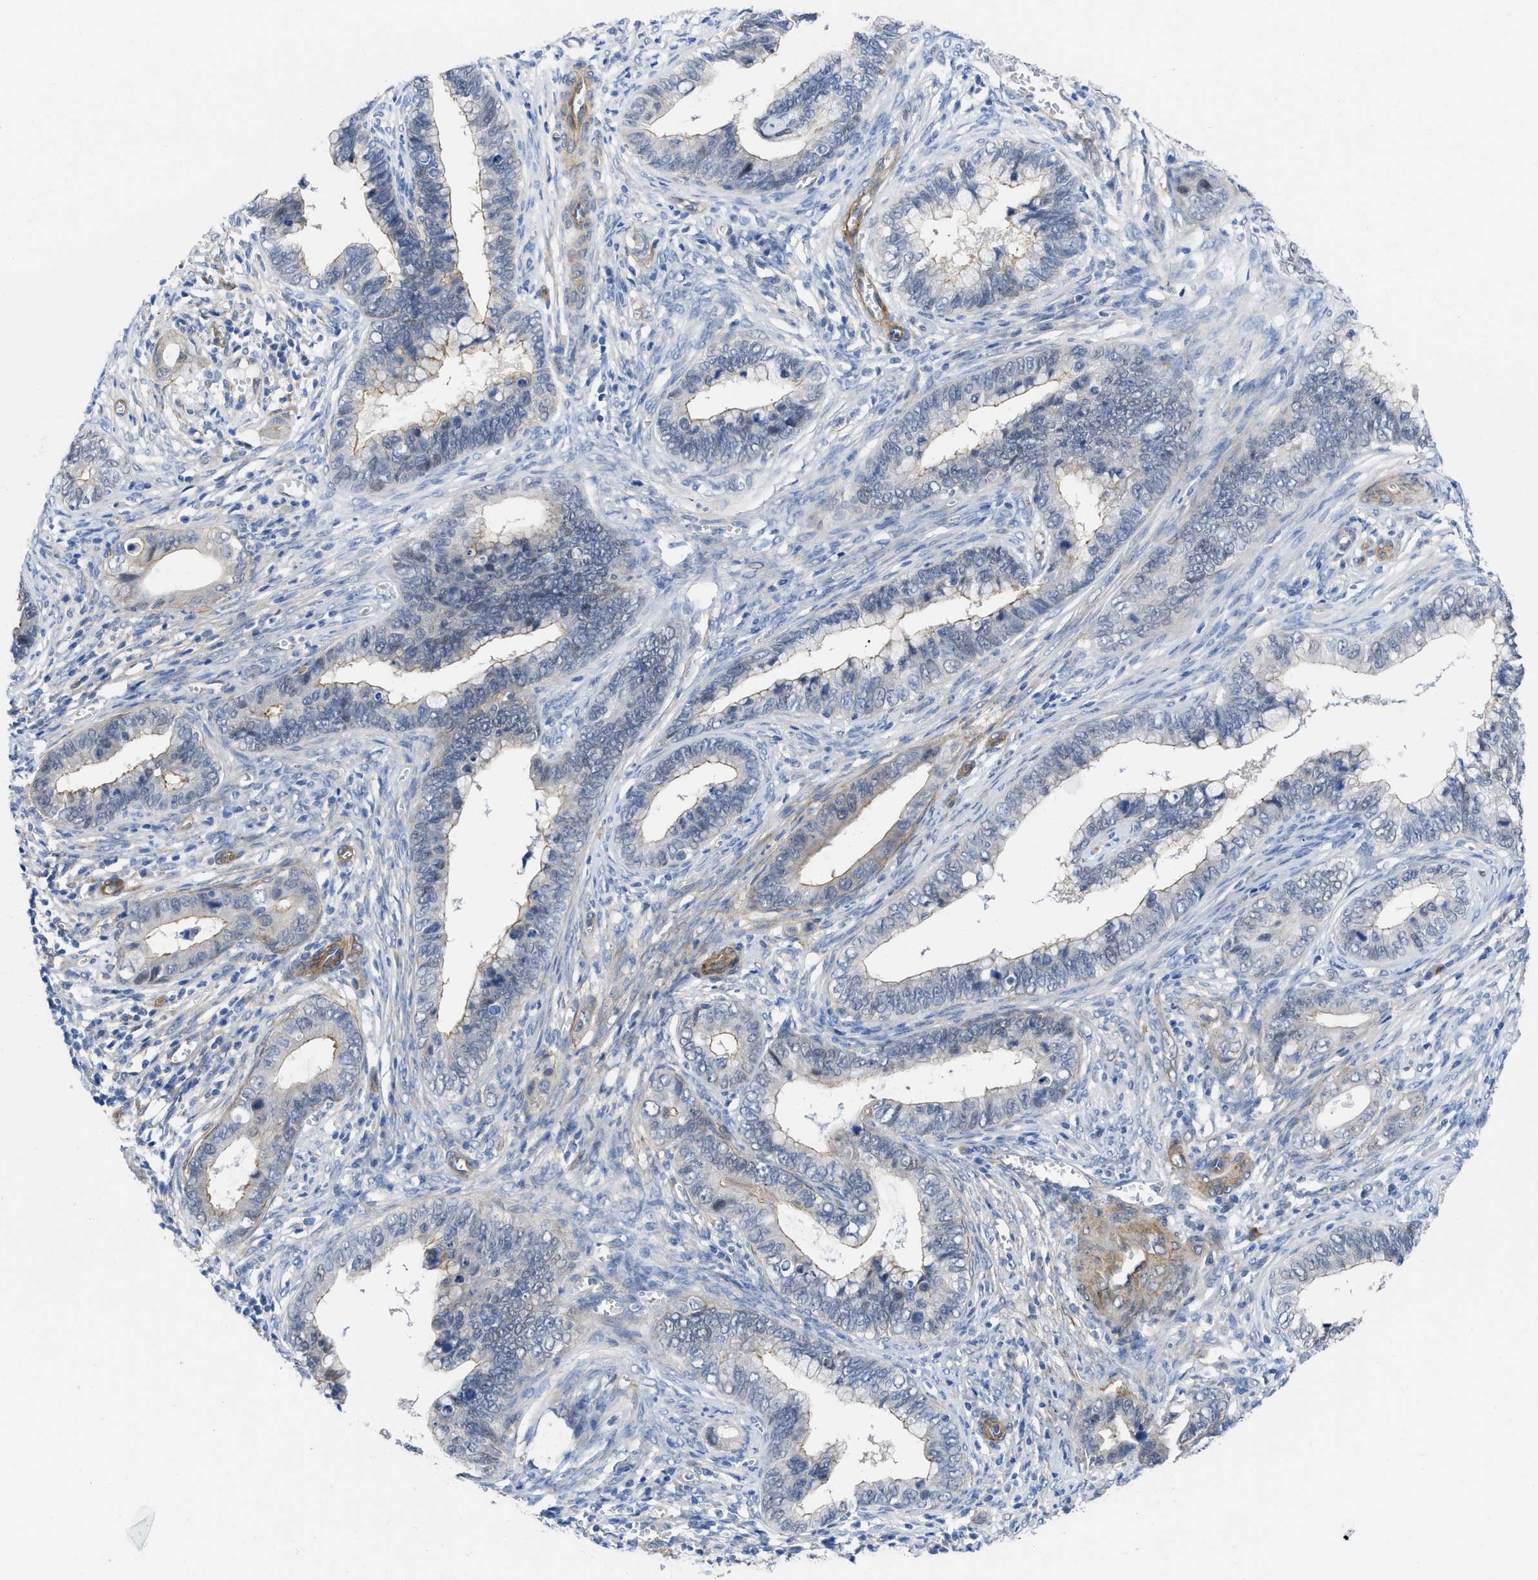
{"staining": {"intensity": "moderate", "quantity": "<25%", "location": "cytoplasmic/membranous,nuclear"}, "tissue": "cervical cancer", "cell_type": "Tumor cells", "image_type": "cancer", "snomed": [{"axis": "morphology", "description": "Adenocarcinoma, NOS"}, {"axis": "topography", "description": "Cervix"}], "caption": "A high-resolution image shows IHC staining of cervical adenocarcinoma, which exhibits moderate cytoplasmic/membranous and nuclear positivity in approximately <25% of tumor cells.", "gene": "PDLIM5", "patient": {"sex": "female", "age": 44}}